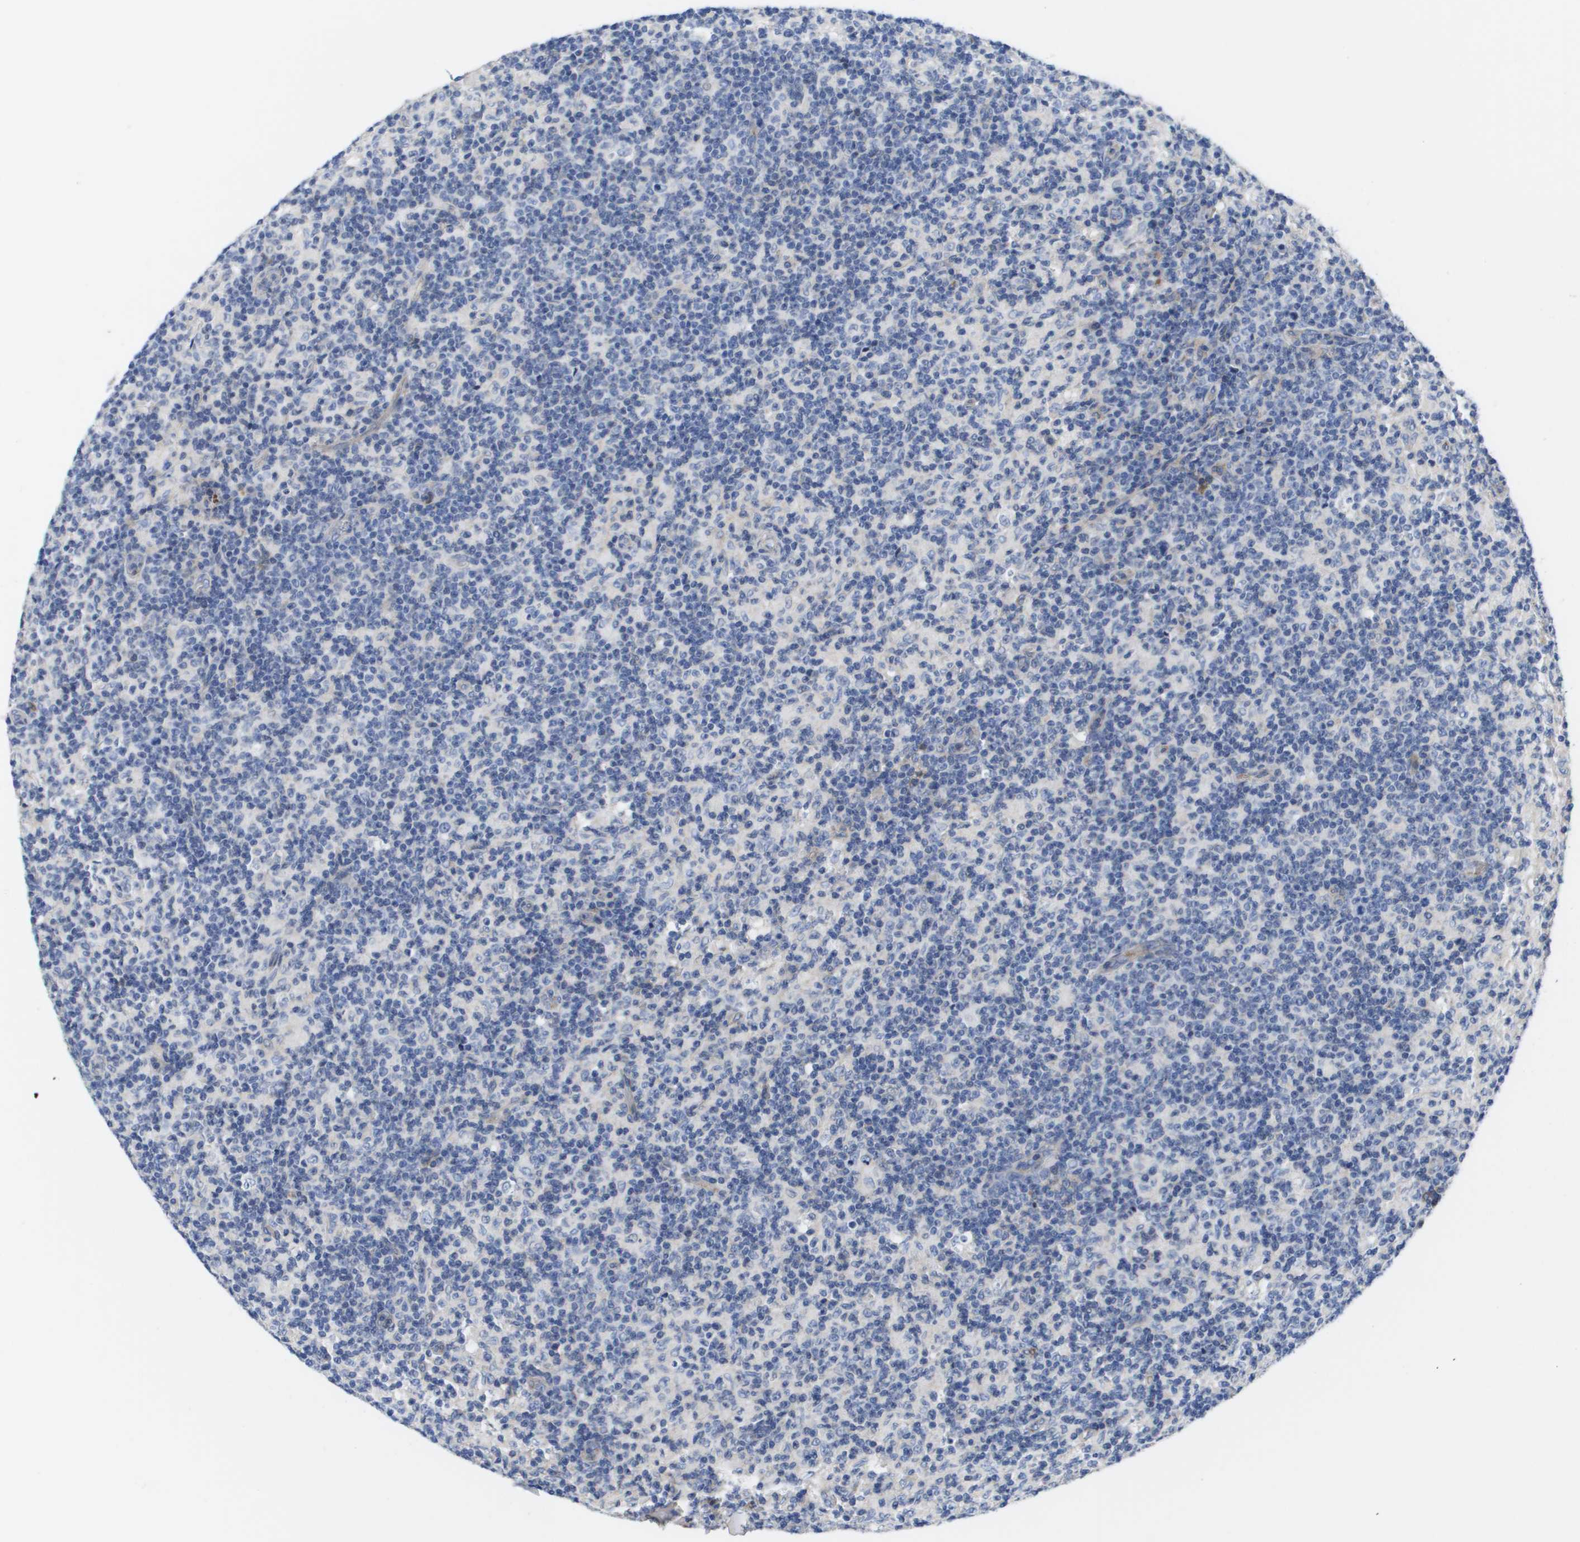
{"staining": {"intensity": "moderate", "quantity": "<25%", "location": "cytoplasmic/membranous"}, "tissue": "lymph node", "cell_type": "Germinal center cells", "image_type": "normal", "snomed": [{"axis": "morphology", "description": "Normal tissue, NOS"}, {"axis": "morphology", "description": "Inflammation, NOS"}, {"axis": "topography", "description": "Lymph node"}], "caption": "IHC staining of benign lymph node, which demonstrates low levels of moderate cytoplasmic/membranous positivity in about <25% of germinal center cells indicating moderate cytoplasmic/membranous protein positivity. The staining was performed using DAB (brown) for protein detection and nuclei were counterstained in hematoxylin (blue).", "gene": "SERPINC1", "patient": {"sex": "male", "age": 55}}